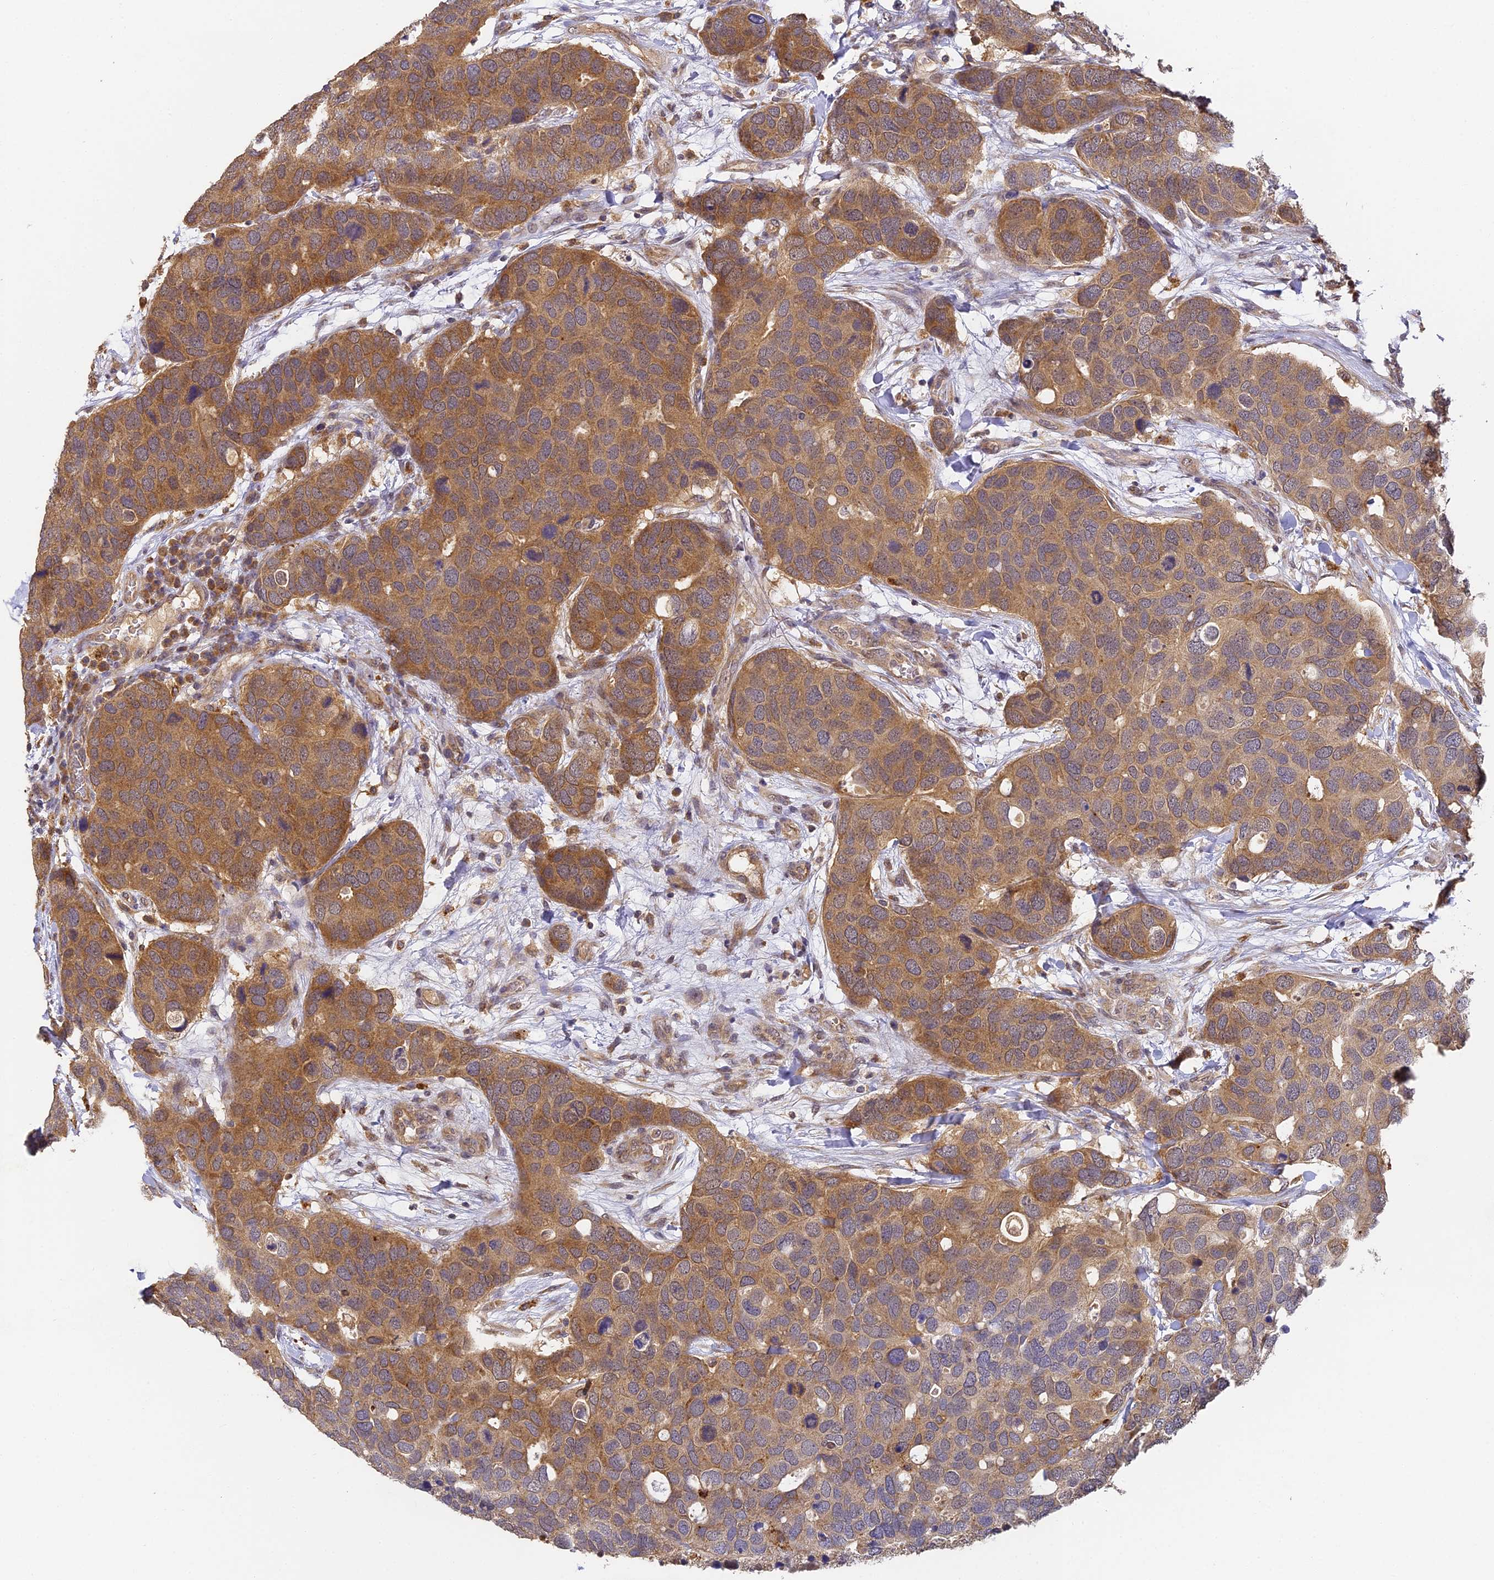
{"staining": {"intensity": "moderate", "quantity": "25%-75%", "location": "cytoplasmic/membranous"}, "tissue": "breast cancer", "cell_type": "Tumor cells", "image_type": "cancer", "snomed": [{"axis": "morphology", "description": "Duct carcinoma"}, {"axis": "topography", "description": "Breast"}], "caption": "This photomicrograph displays IHC staining of human breast cancer (infiltrating ductal carcinoma), with medium moderate cytoplasmic/membranous staining in approximately 25%-75% of tumor cells.", "gene": "YAE1", "patient": {"sex": "female", "age": 83}}